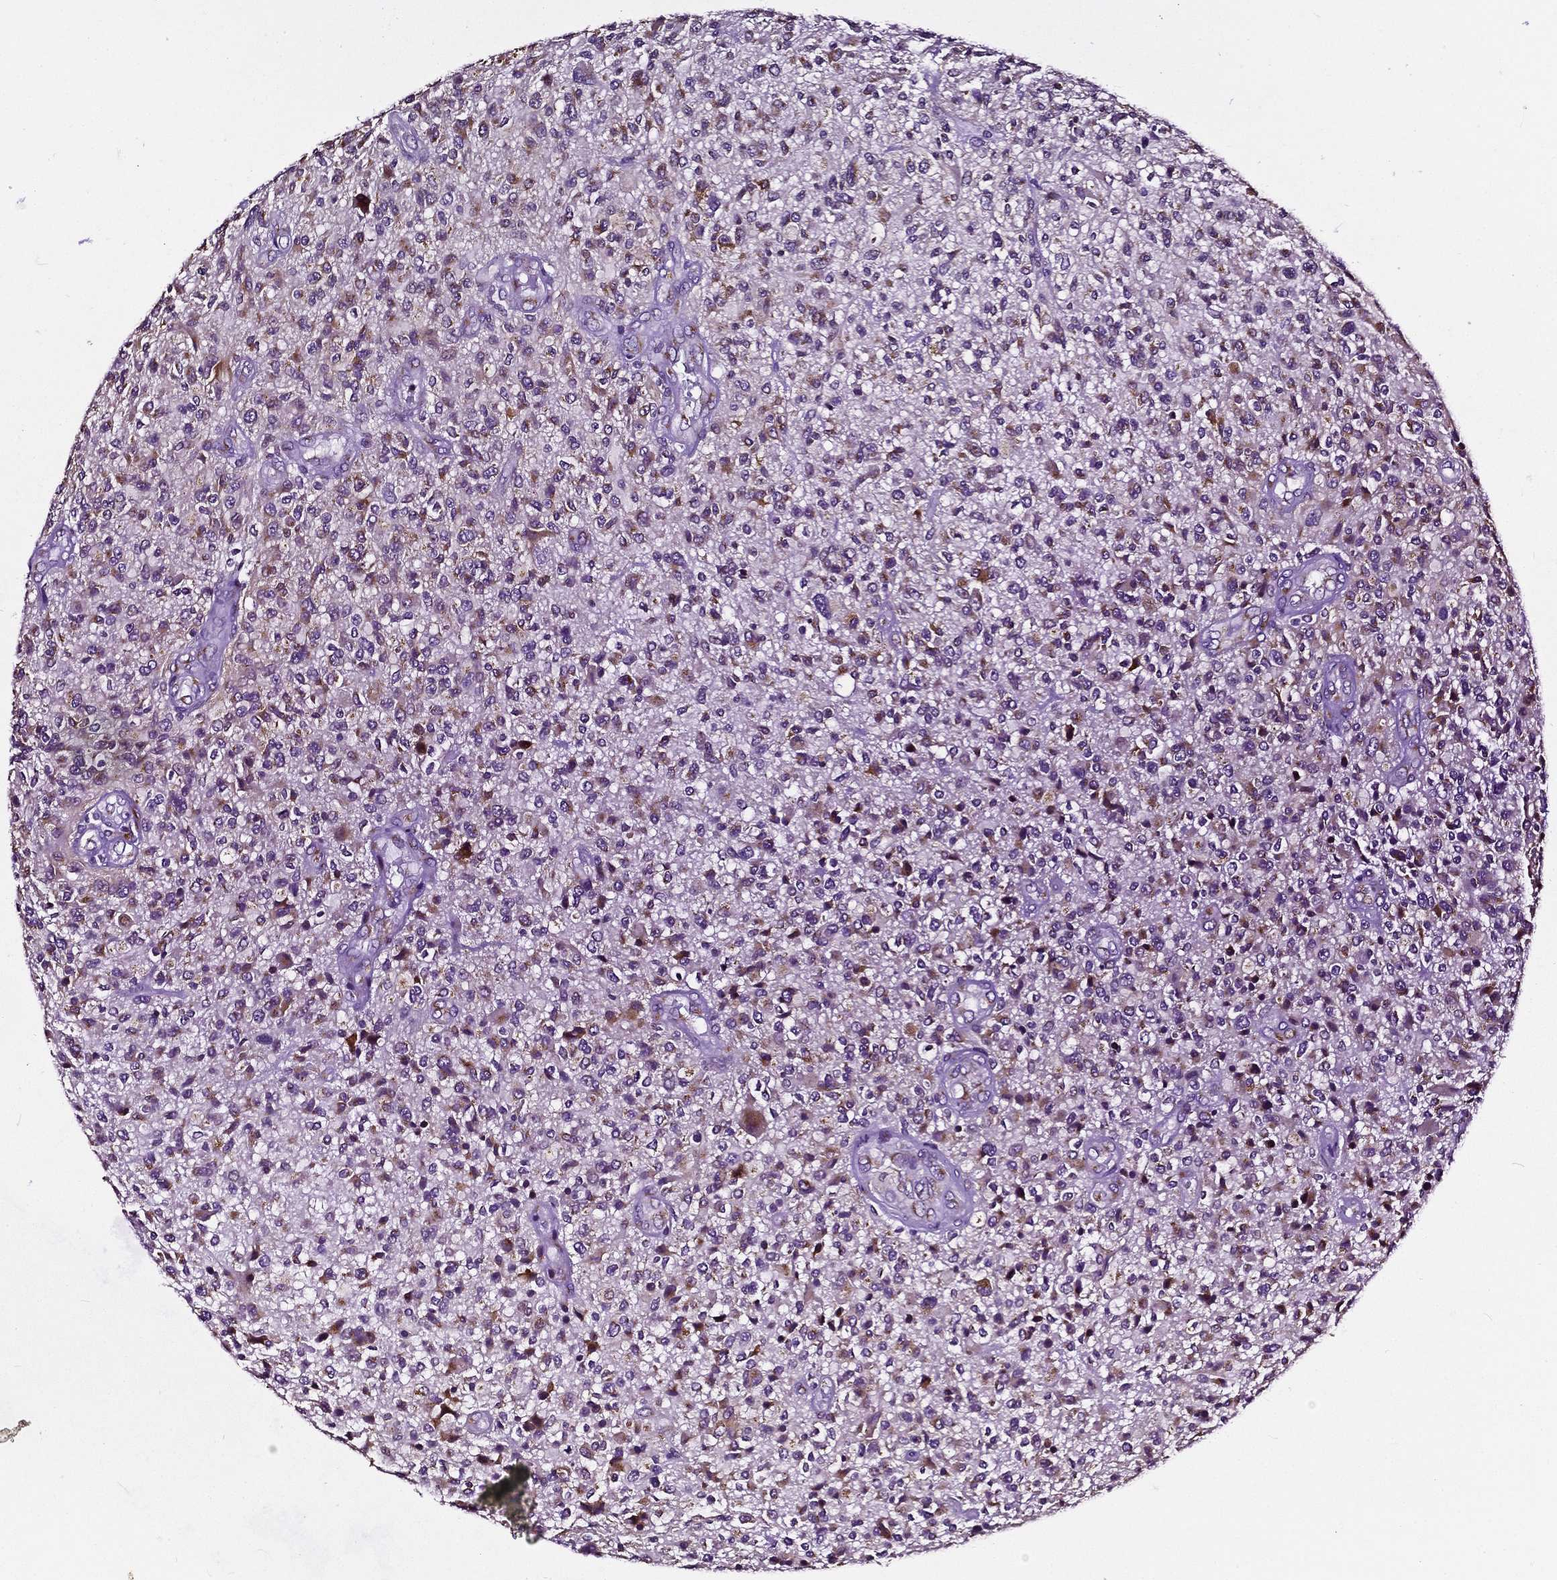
{"staining": {"intensity": "moderate", "quantity": "<25%", "location": "cytoplasmic/membranous"}, "tissue": "glioma", "cell_type": "Tumor cells", "image_type": "cancer", "snomed": [{"axis": "morphology", "description": "Glioma, malignant, High grade"}, {"axis": "topography", "description": "Brain"}], "caption": "Immunohistochemical staining of human high-grade glioma (malignant) reveals low levels of moderate cytoplasmic/membranous protein expression in approximately <25% of tumor cells.", "gene": "TICAM1", "patient": {"sex": "male", "age": 47}}